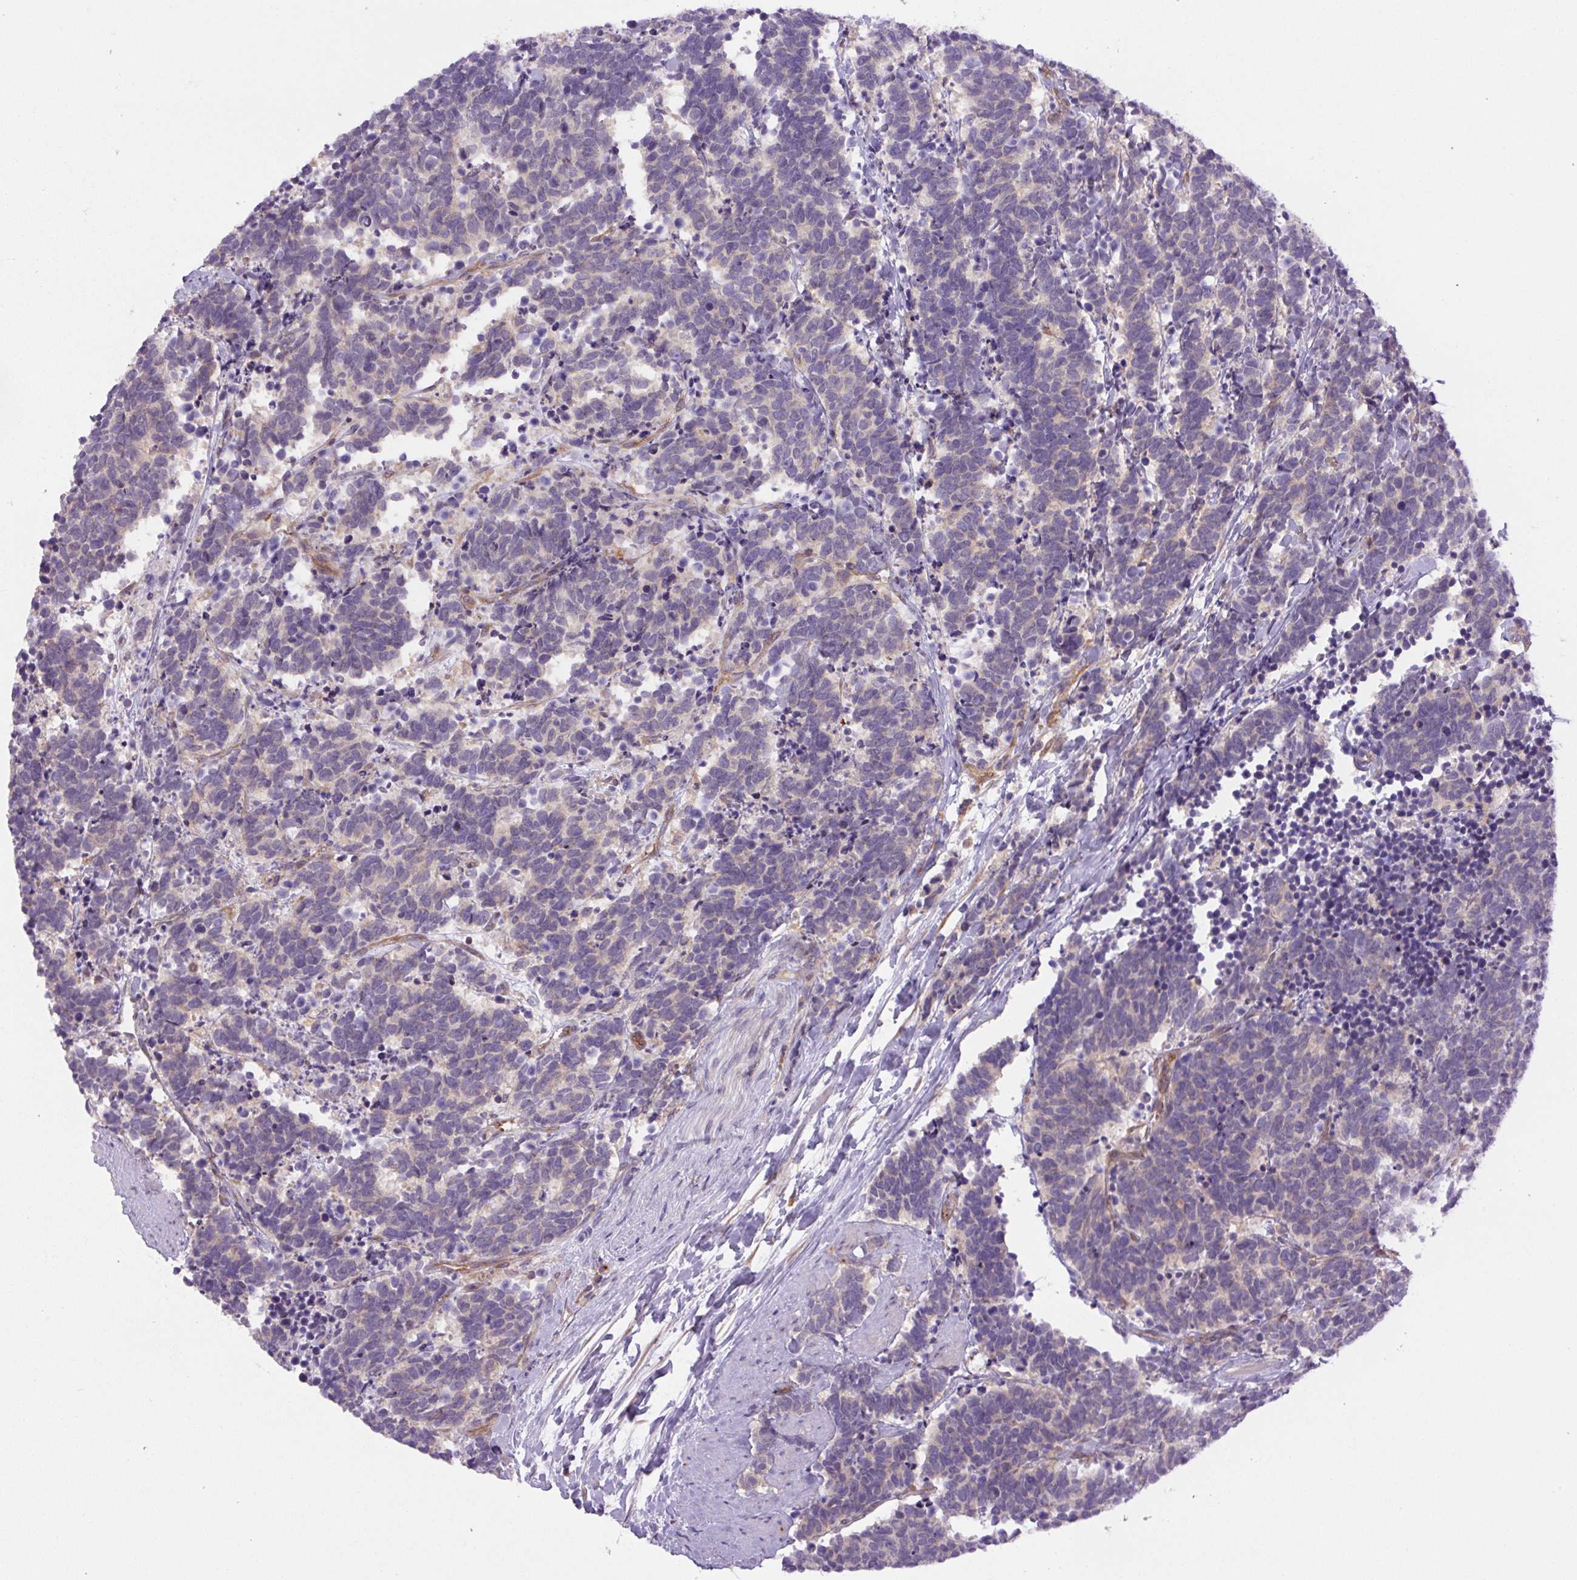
{"staining": {"intensity": "negative", "quantity": "none", "location": "none"}, "tissue": "carcinoid", "cell_type": "Tumor cells", "image_type": "cancer", "snomed": [{"axis": "morphology", "description": "Carcinoma, NOS"}, {"axis": "morphology", "description": "Carcinoid, malignant, NOS"}, {"axis": "topography", "description": "Prostate"}], "caption": "This is a histopathology image of immunohistochemistry staining of malignant carcinoid, which shows no positivity in tumor cells.", "gene": "MINK1", "patient": {"sex": "male", "age": 57}}